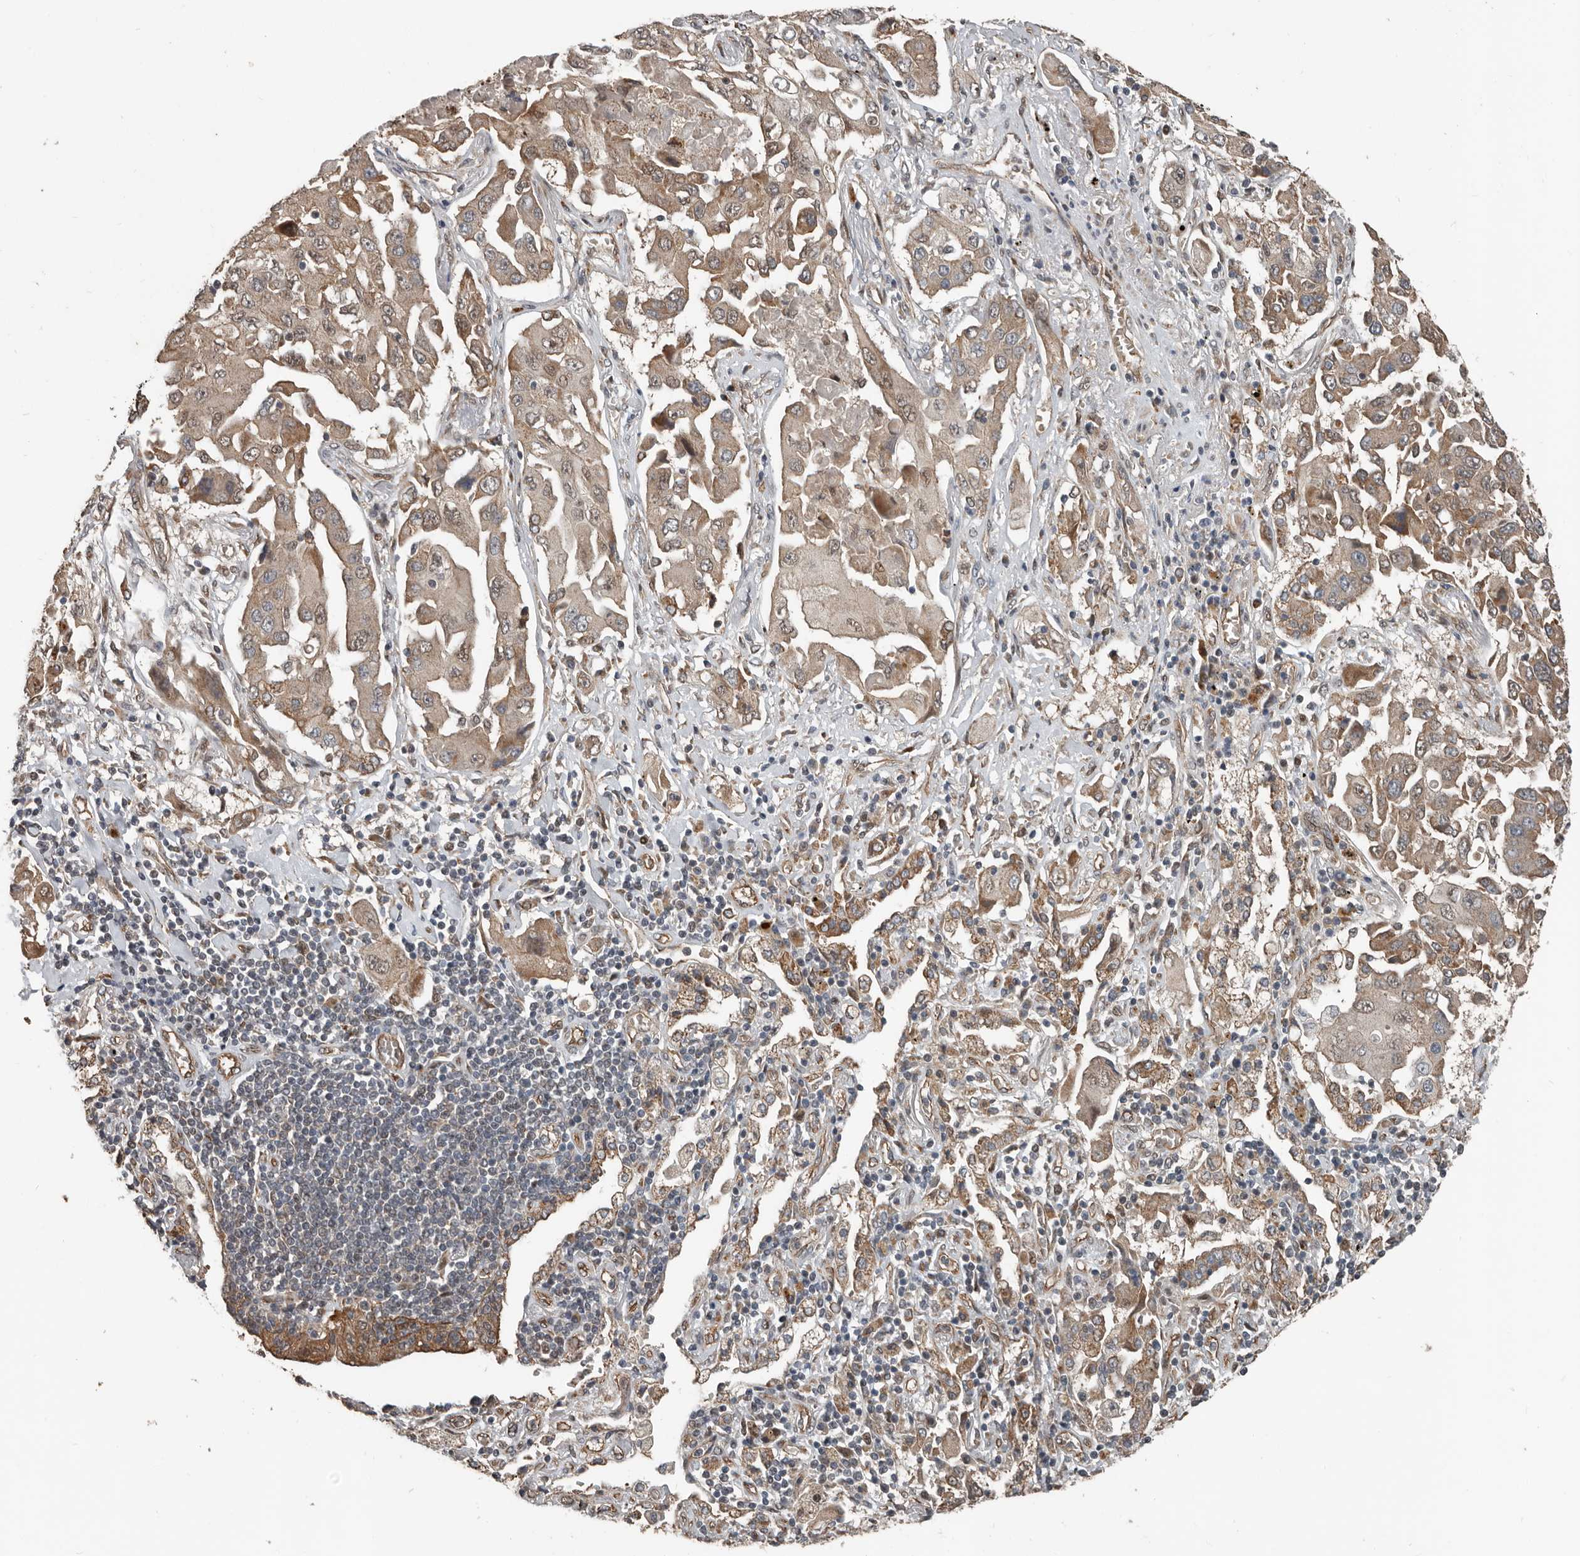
{"staining": {"intensity": "weak", "quantity": ">75%", "location": "cytoplasmic/membranous,nuclear"}, "tissue": "lung cancer", "cell_type": "Tumor cells", "image_type": "cancer", "snomed": [{"axis": "morphology", "description": "Adenocarcinoma, NOS"}, {"axis": "topography", "description": "Lung"}], "caption": "About >75% of tumor cells in human lung adenocarcinoma exhibit weak cytoplasmic/membranous and nuclear protein staining as visualized by brown immunohistochemical staining.", "gene": "YOD1", "patient": {"sex": "female", "age": 65}}